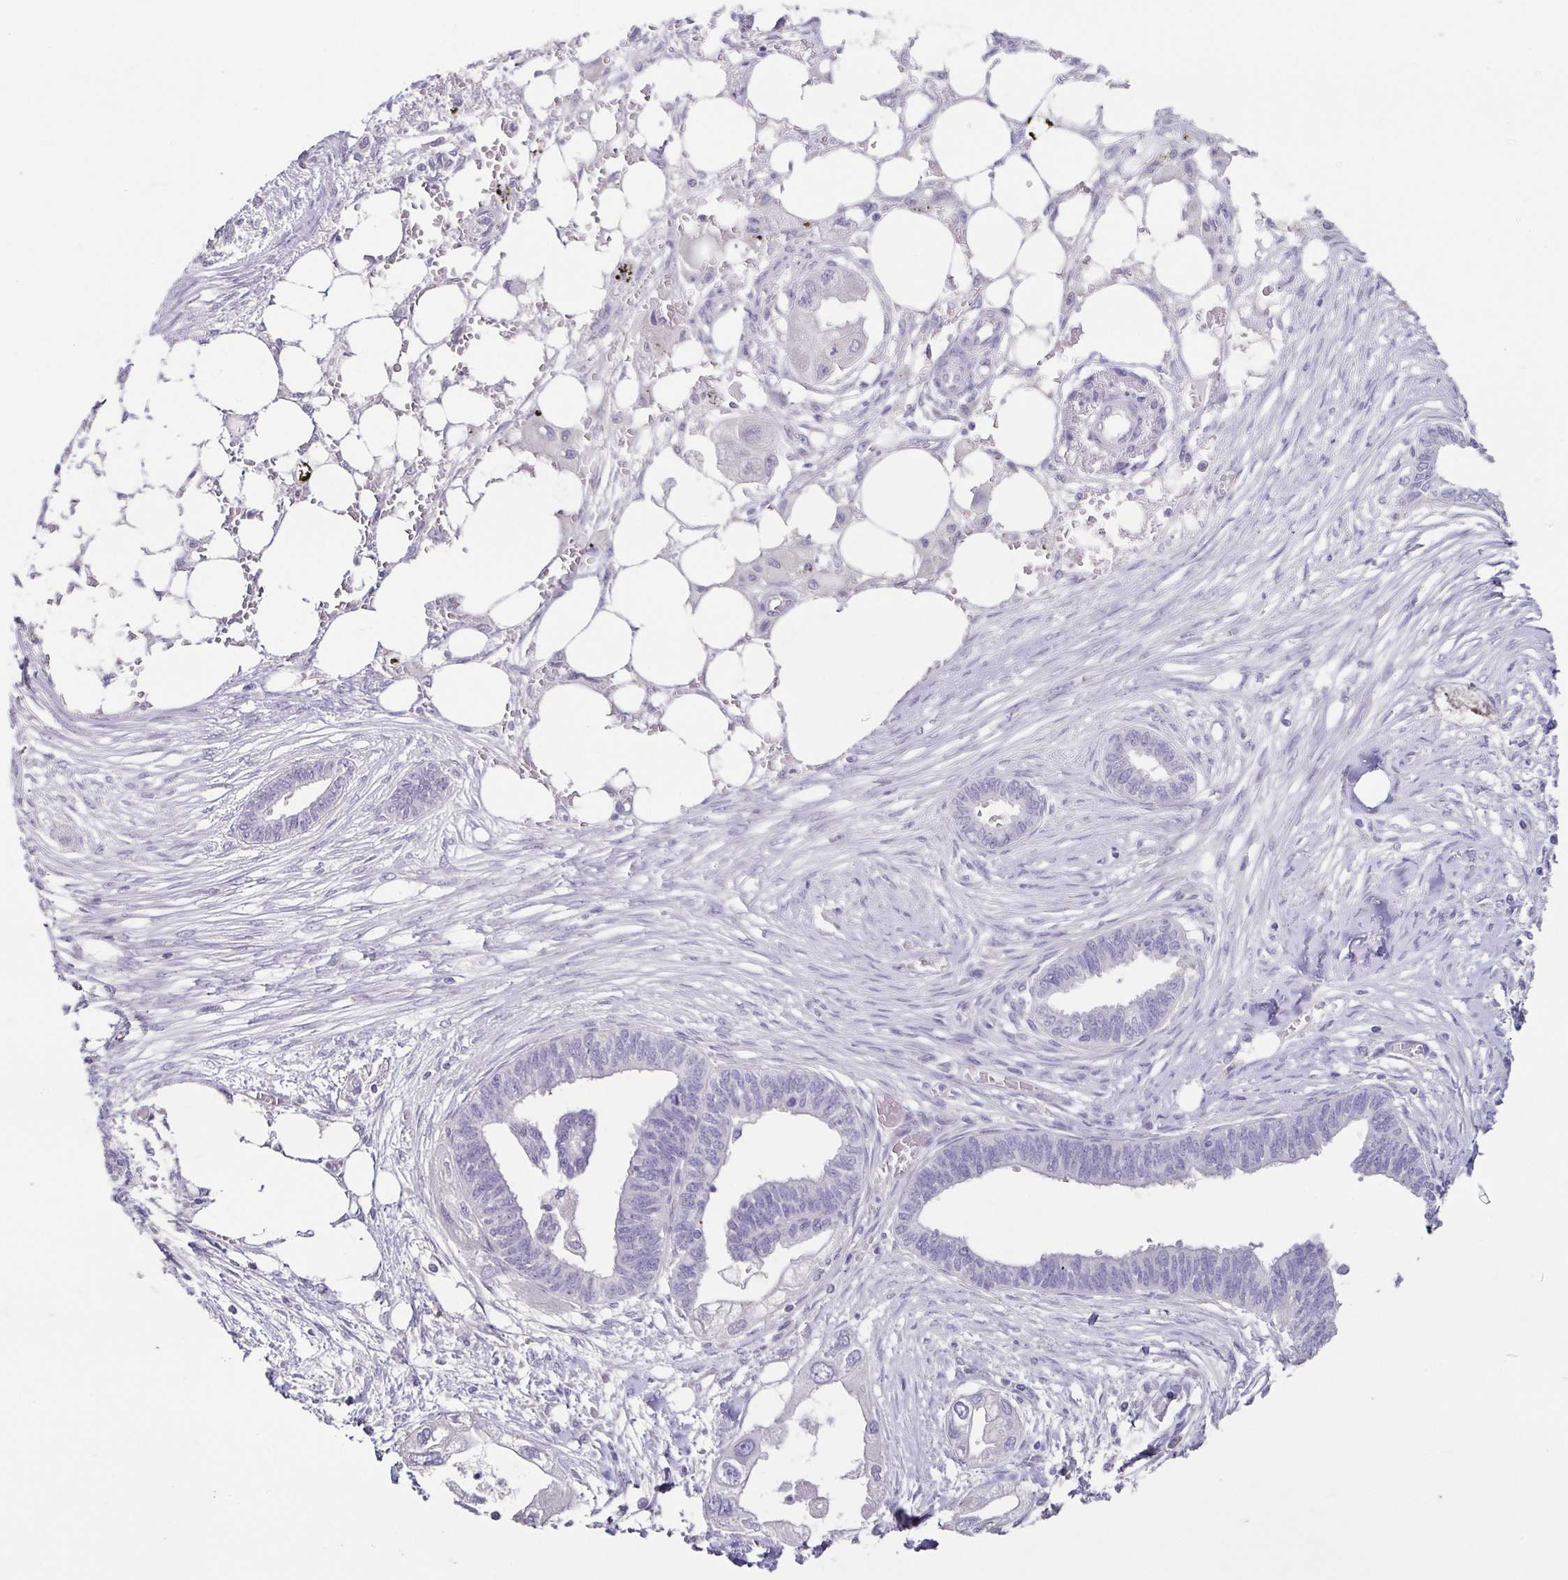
{"staining": {"intensity": "negative", "quantity": "none", "location": "none"}, "tissue": "endometrial cancer", "cell_type": "Tumor cells", "image_type": "cancer", "snomed": [{"axis": "morphology", "description": "Adenocarcinoma, NOS"}, {"axis": "morphology", "description": "Adenocarcinoma, metastatic, NOS"}, {"axis": "topography", "description": "Adipose tissue"}, {"axis": "topography", "description": "Endometrium"}], "caption": "Human endometrial cancer stained for a protein using IHC exhibits no expression in tumor cells.", "gene": "RDH11", "patient": {"sex": "female", "age": 67}}